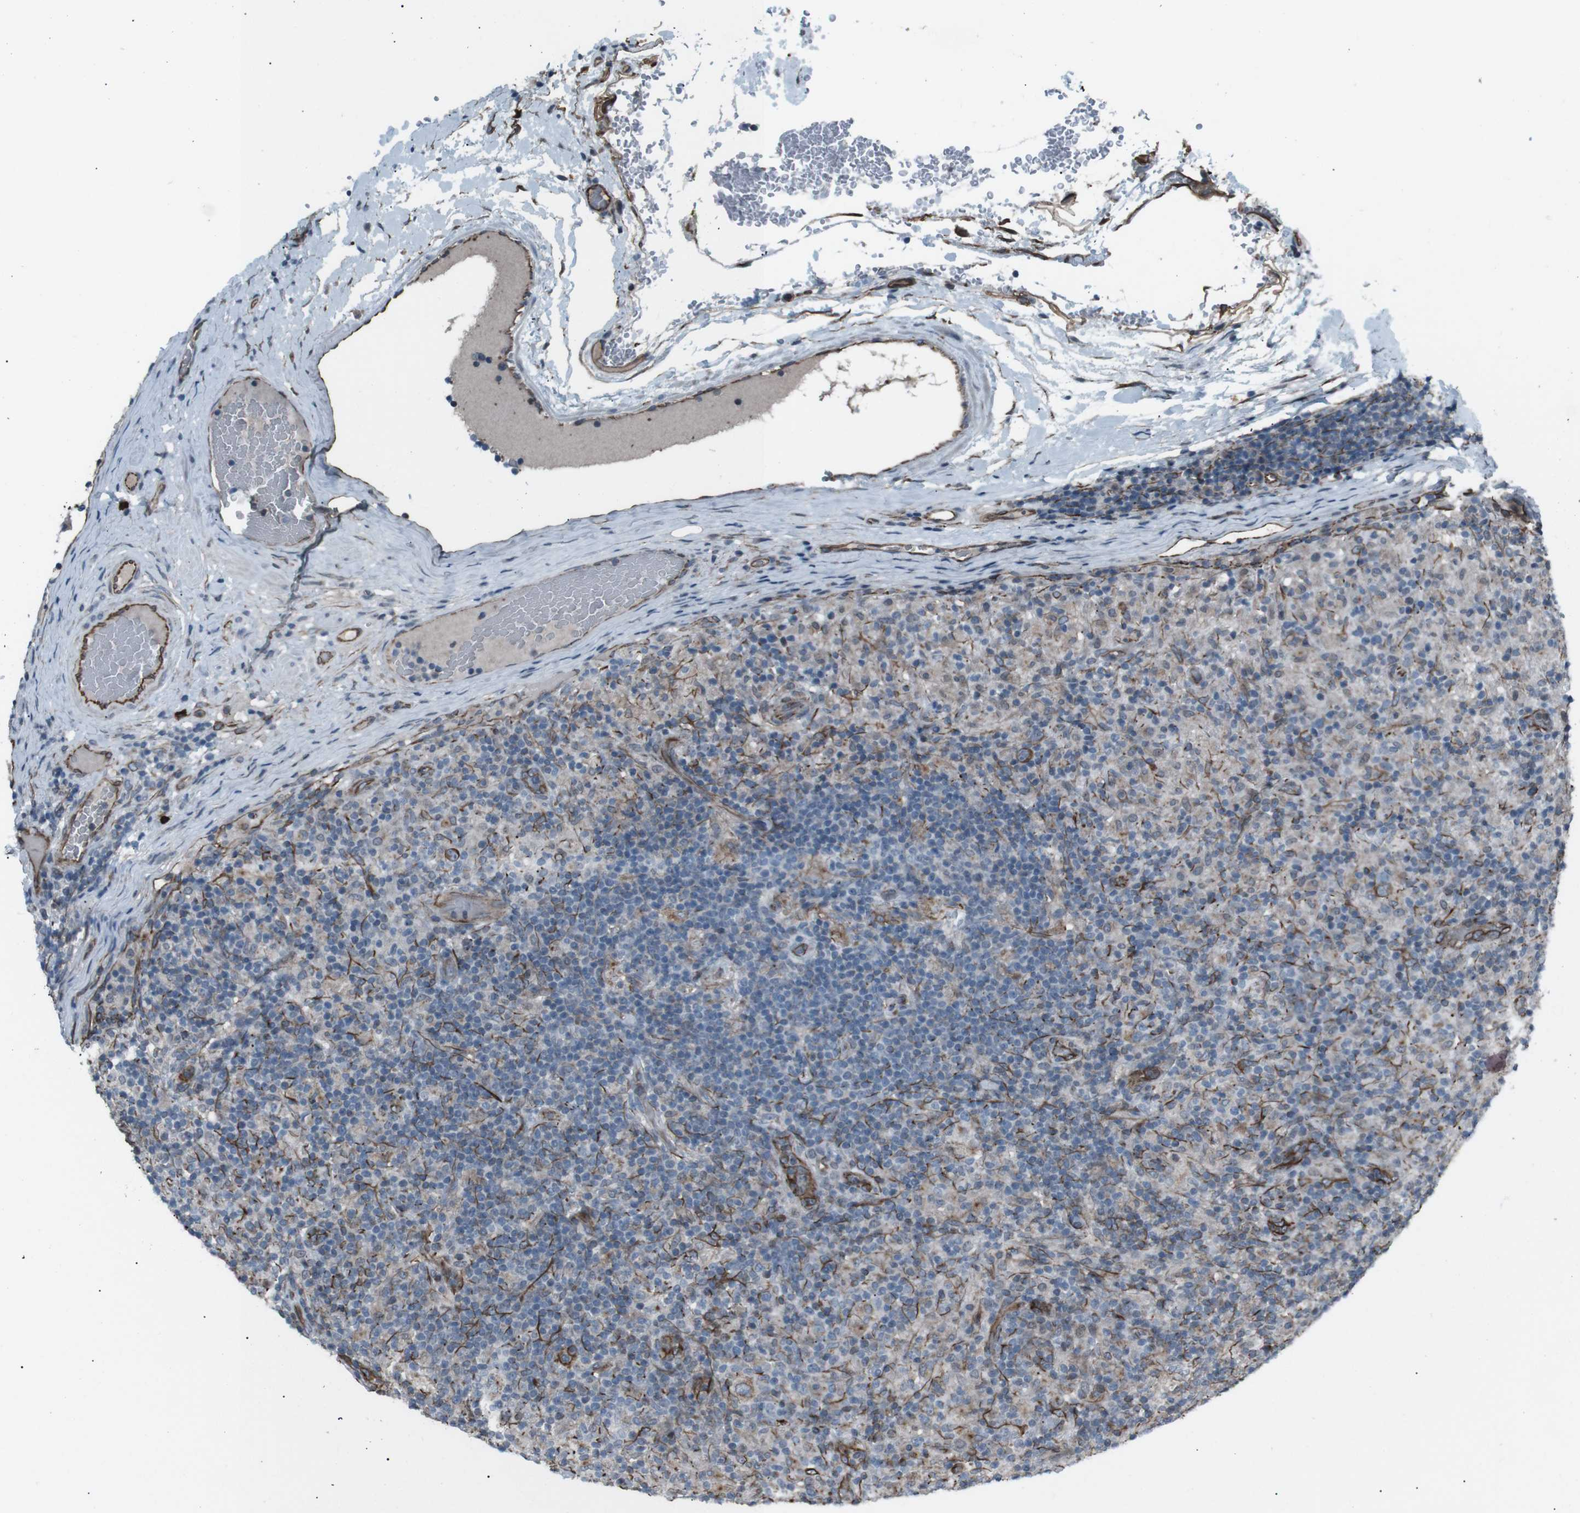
{"staining": {"intensity": "moderate", "quantity": "25%-75%", "location": "cytoplasmic/membranous"}, "tissue": "lymphoma", "cell_type": "Tumor cells", "image_type": "cancer", "snomed": [{"axis": "morphology", "description": "Hodgkin's disease, NOS"}, {"axis": "topography", "description": "Lymph node"}], "caption": "A high-resolution image shows immunohistochemistry (IHC) staining of Hodgkin's disease, which exhibits moderate cytoplasmic/membranous staining in approximately 25%-75% of tumor cells. (DAB IHC, brown staining for protein, blue staining for nuclei).", "gene": "TMEM141", "patient": {"sex": "male", "age": 70}}